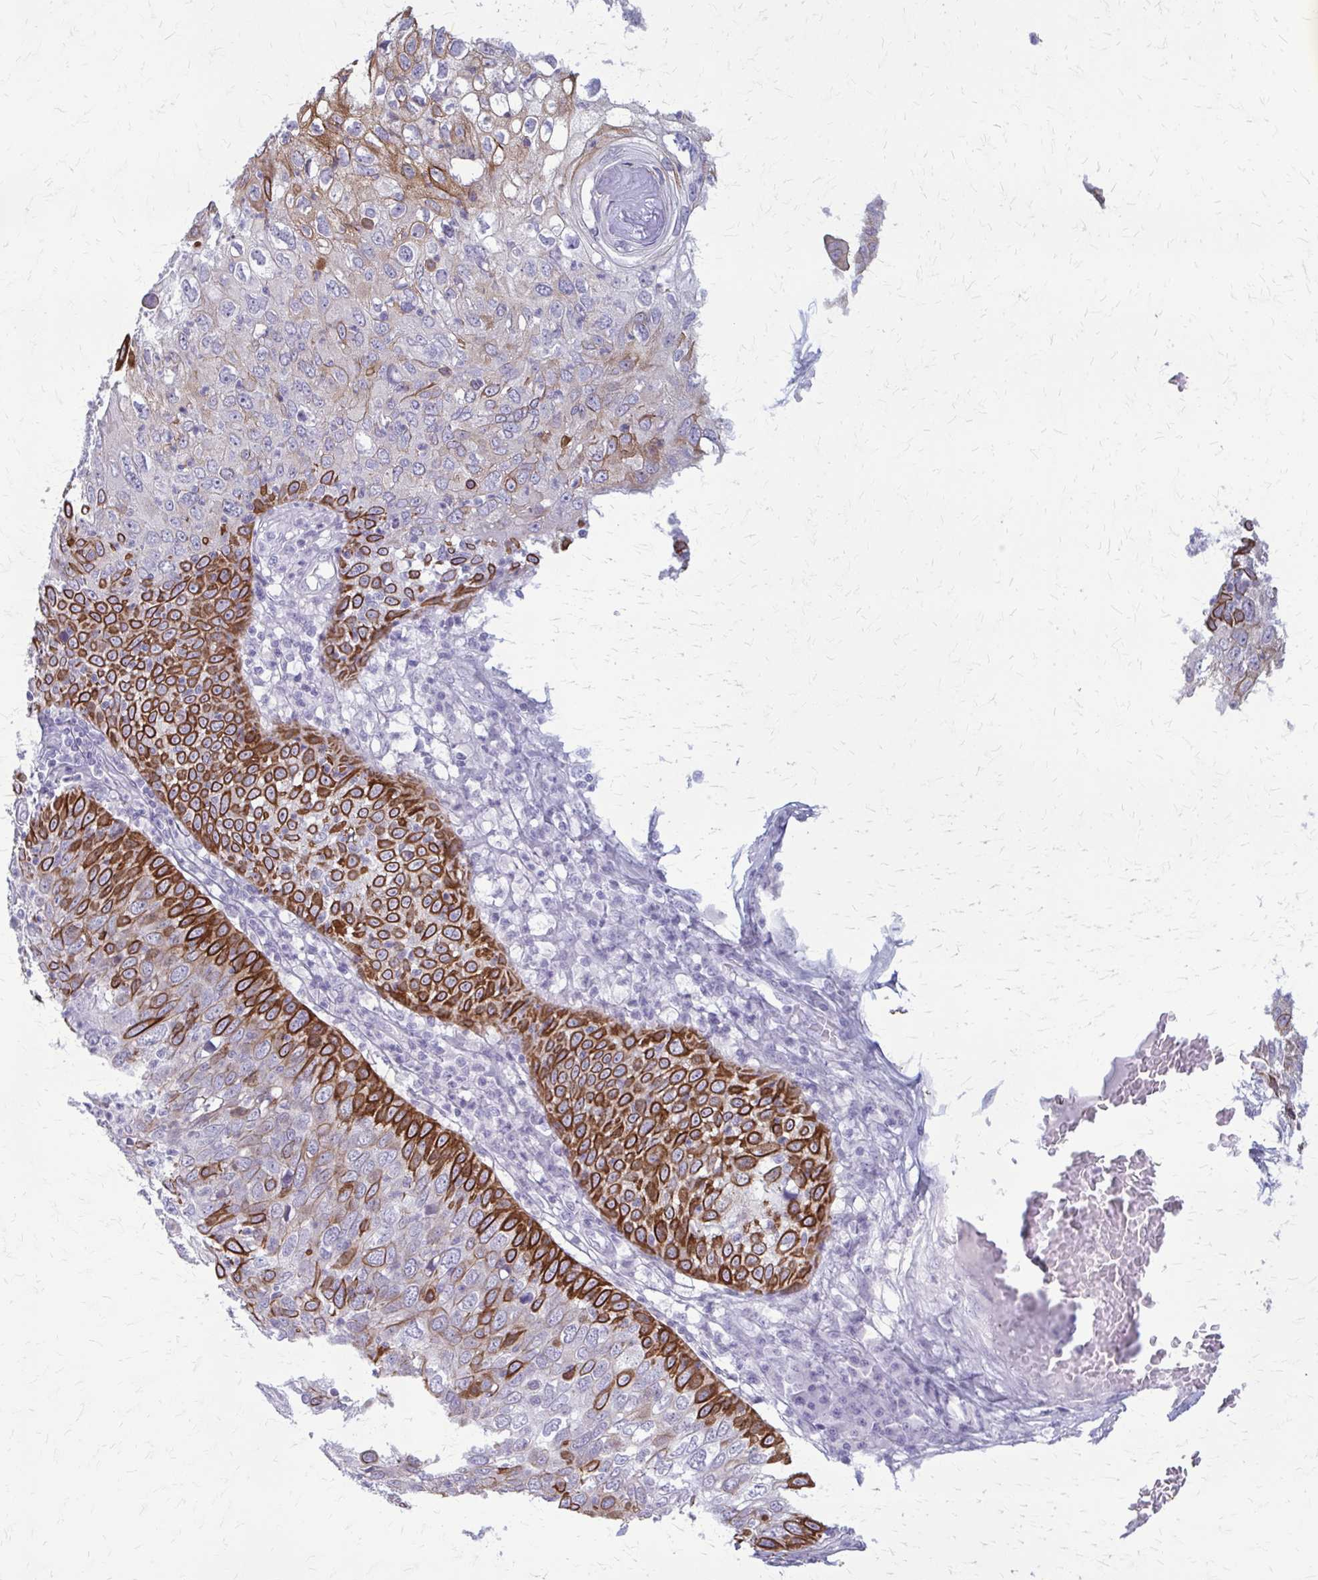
{"staining": {"intensity": "strong", "quantity": "25%-75%", "location": "cytoplasmic/membranous"}, "tissue": "skin cancer", "cell_type": "Tumor cells", "image_type": "cancer", "snomed": [{"axis": "morphology", "description": "Squamous cell carcinoma, NOS"}, {"axis": "topography", "description": "Skin"}], "caption": "Approximately 25%-75% of tumor cells in human squamous cell carcinoma (skin) display strong cytoplasmic/membranous protein expression as visualized by brown immunohistochemical staining.", "gene": "KRT5", "patient": {"sex": "male", "age": 87}}